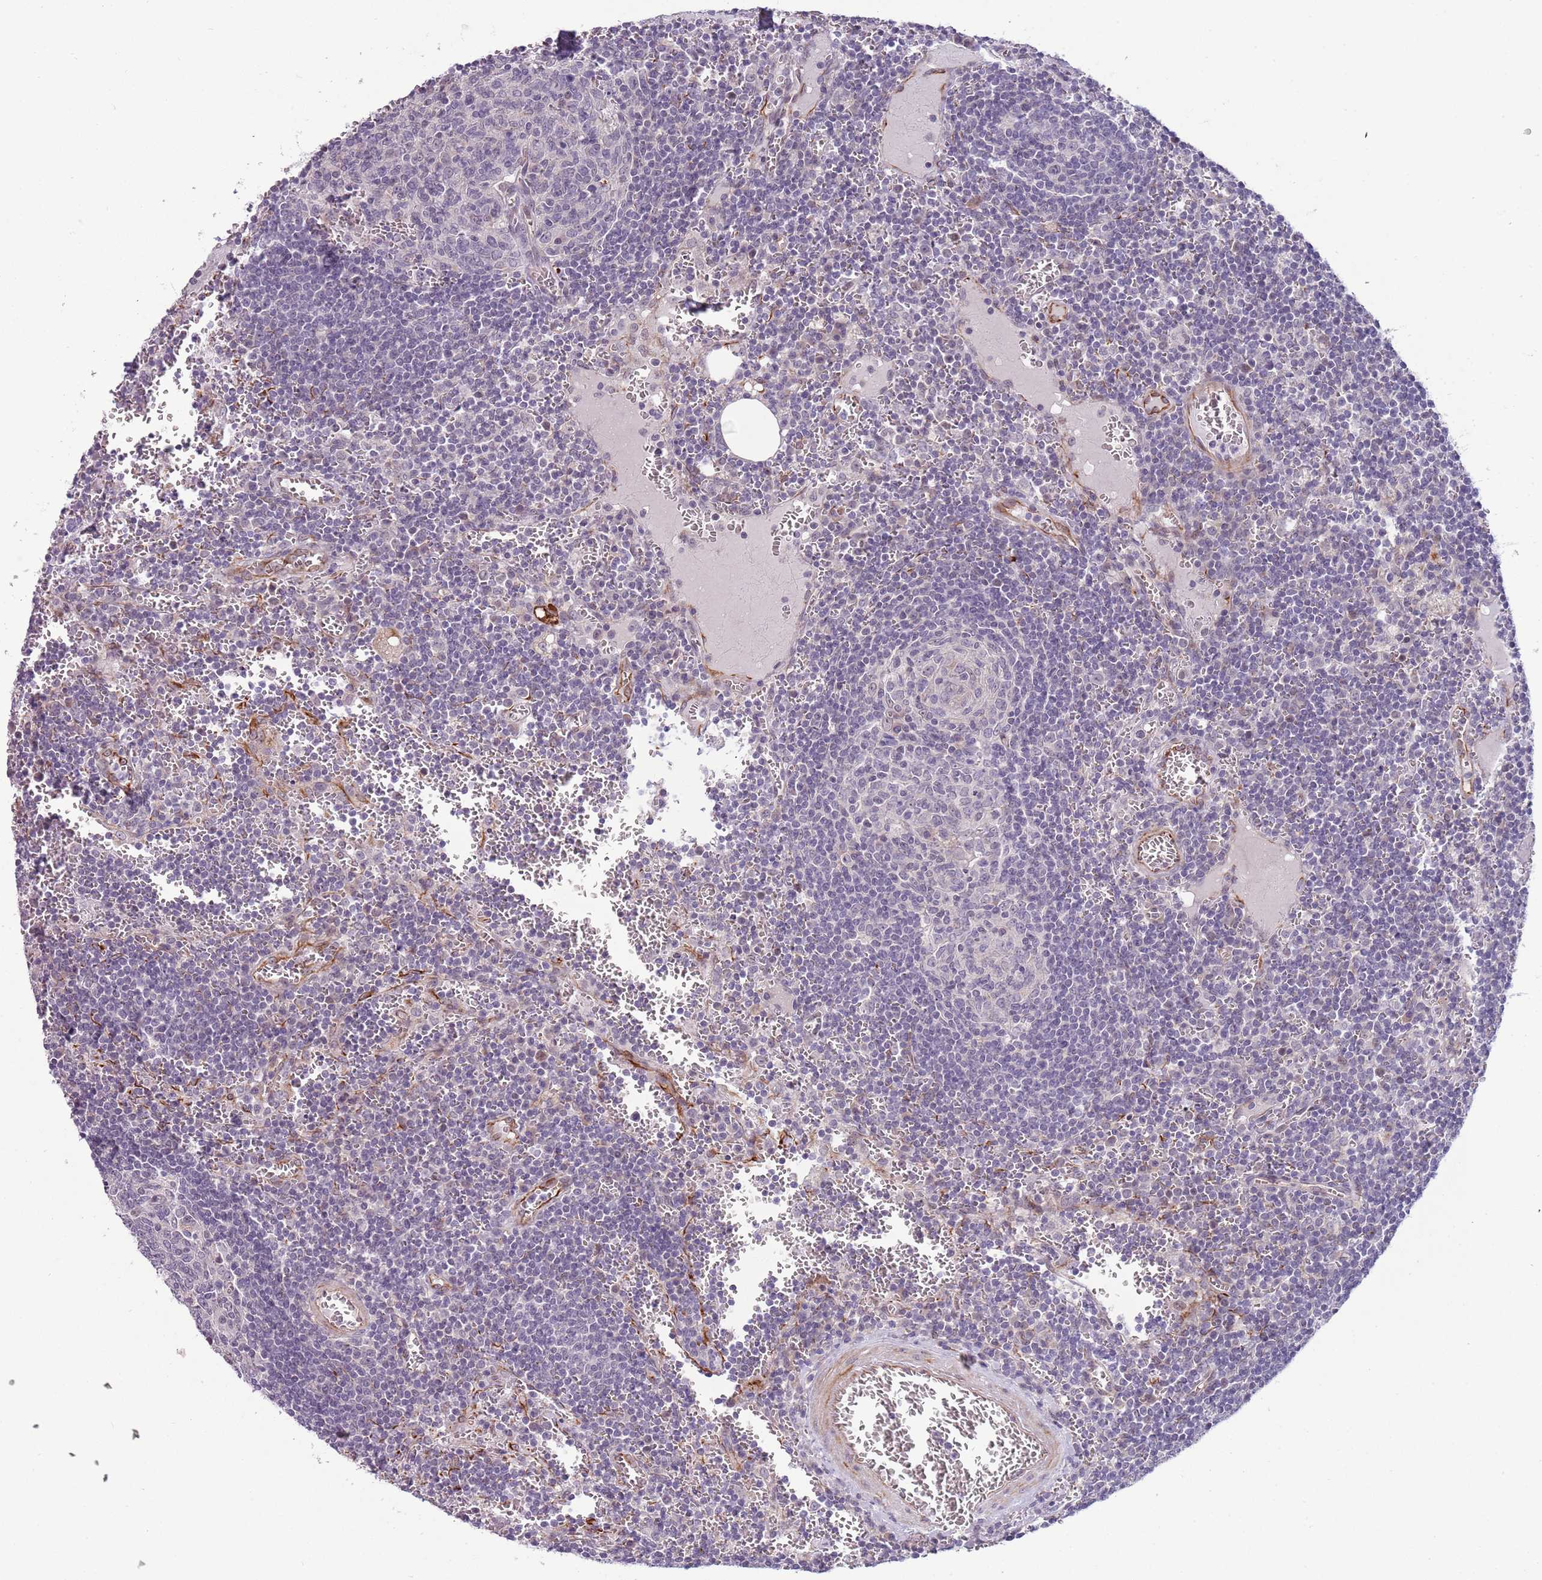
{"staining": {"intensity": "negative", "quantity": "none", "location": "none"}, "tissue": "lymph node", "cell_type": "Germinal center cells", "image_type": "normal", "snomed": [{"axis": "morphology", "description": "Normal tissue, NOS"}, {"axis": "topography", "description": "Lymph node"}], "caption": "Immunohistochemistry image of unremarkable lymph node: lymph node stained with DAB reveals no significant protein expression in germinal center cells.", "gene": "ENSG00000271254", "patient": {"sex": "female", "age": 73}}